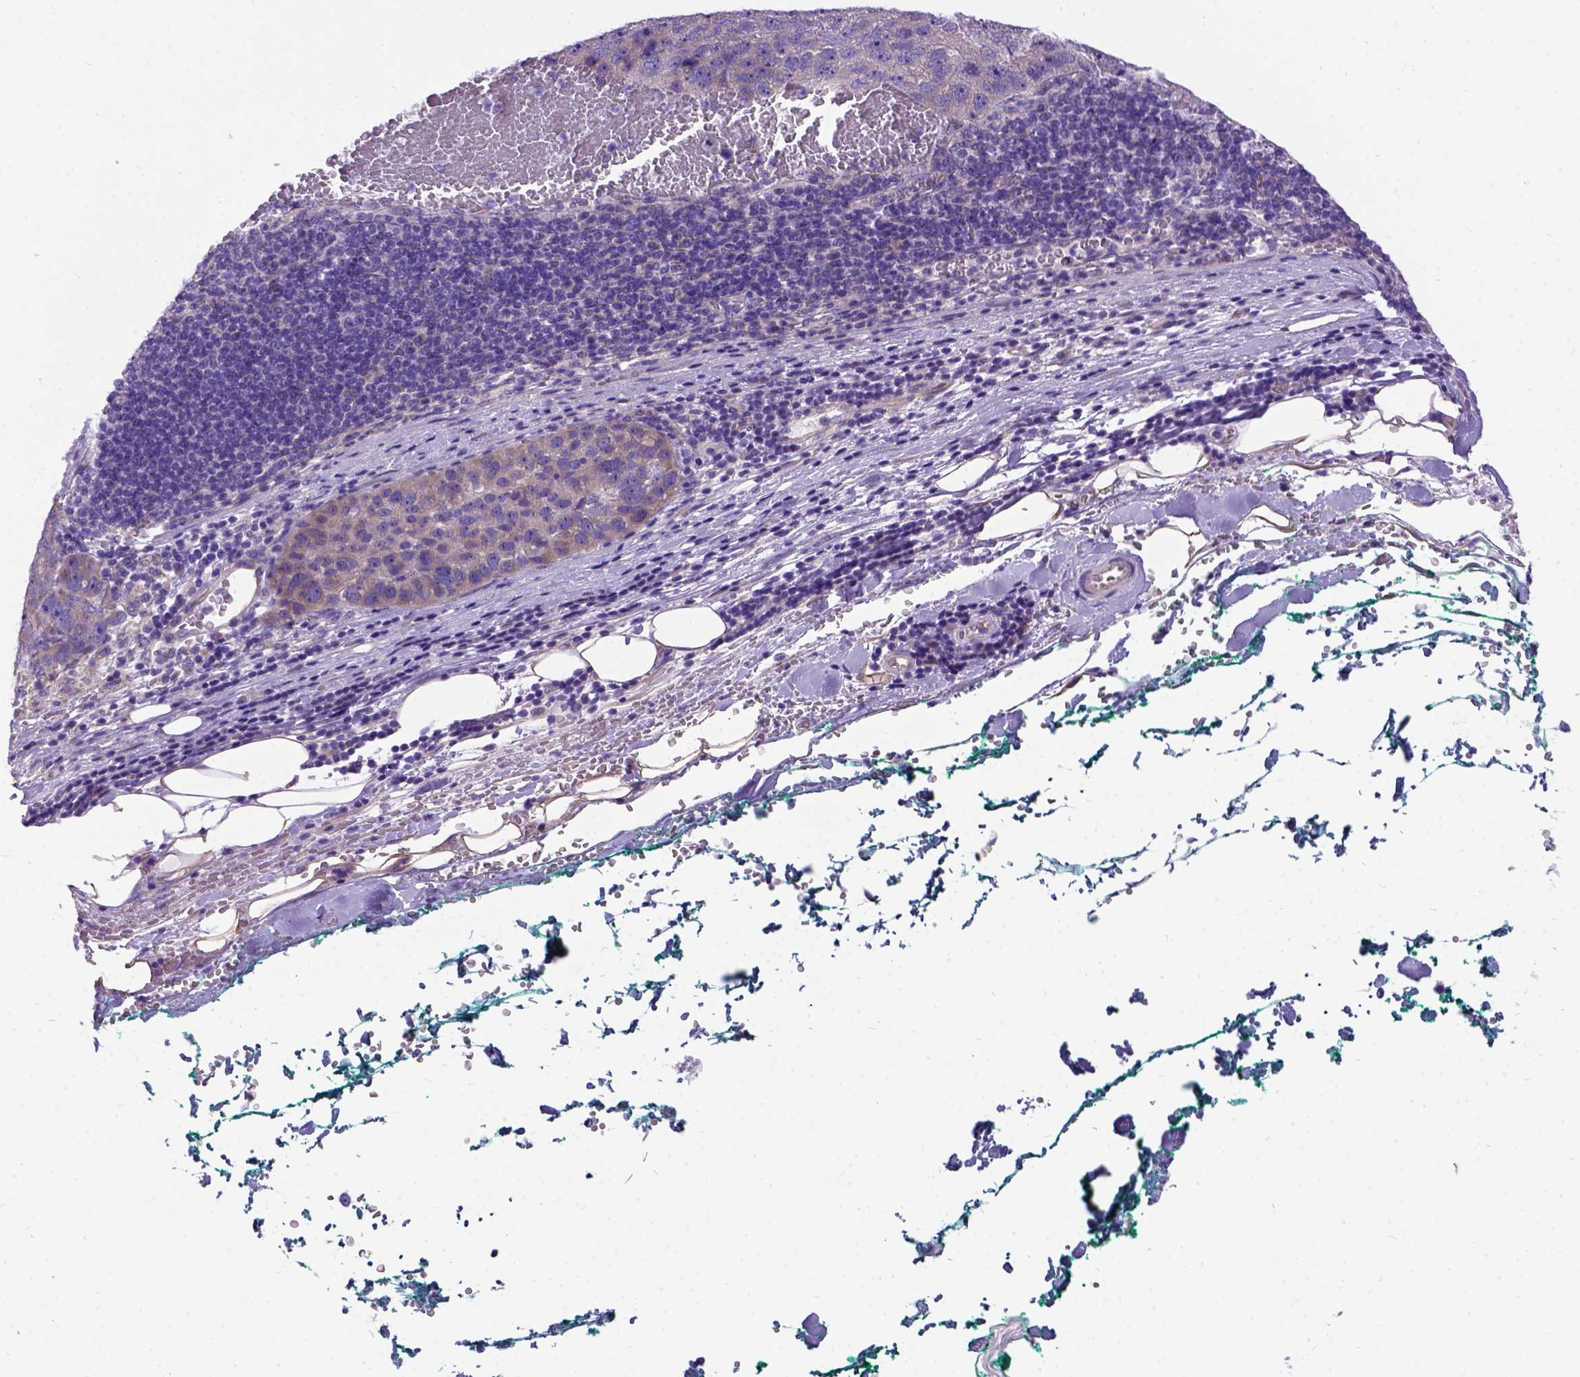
{"staining": {"intensity": "weak", "quantity": "<25%", "location": "cytoplasmic/membranous"}, "tissue": "pancreatic cancer", "cell_type": "Tumor cells", "image_type": "cancer", "snomed": [{"axis": "morphology", "description": "Adenocarcinoma, NOS"}, {"axis": "topography", "description": "Pancreas"}], "caption": "High power microscopy micrograph of an IHC histopathology image of pancreatic adenocarcinoma, revealing no significant positivity in tumor cells. Nuclei are stained in blue.", "gene": "CFAP54", "patient": {"sex": "female", "age": 61}}